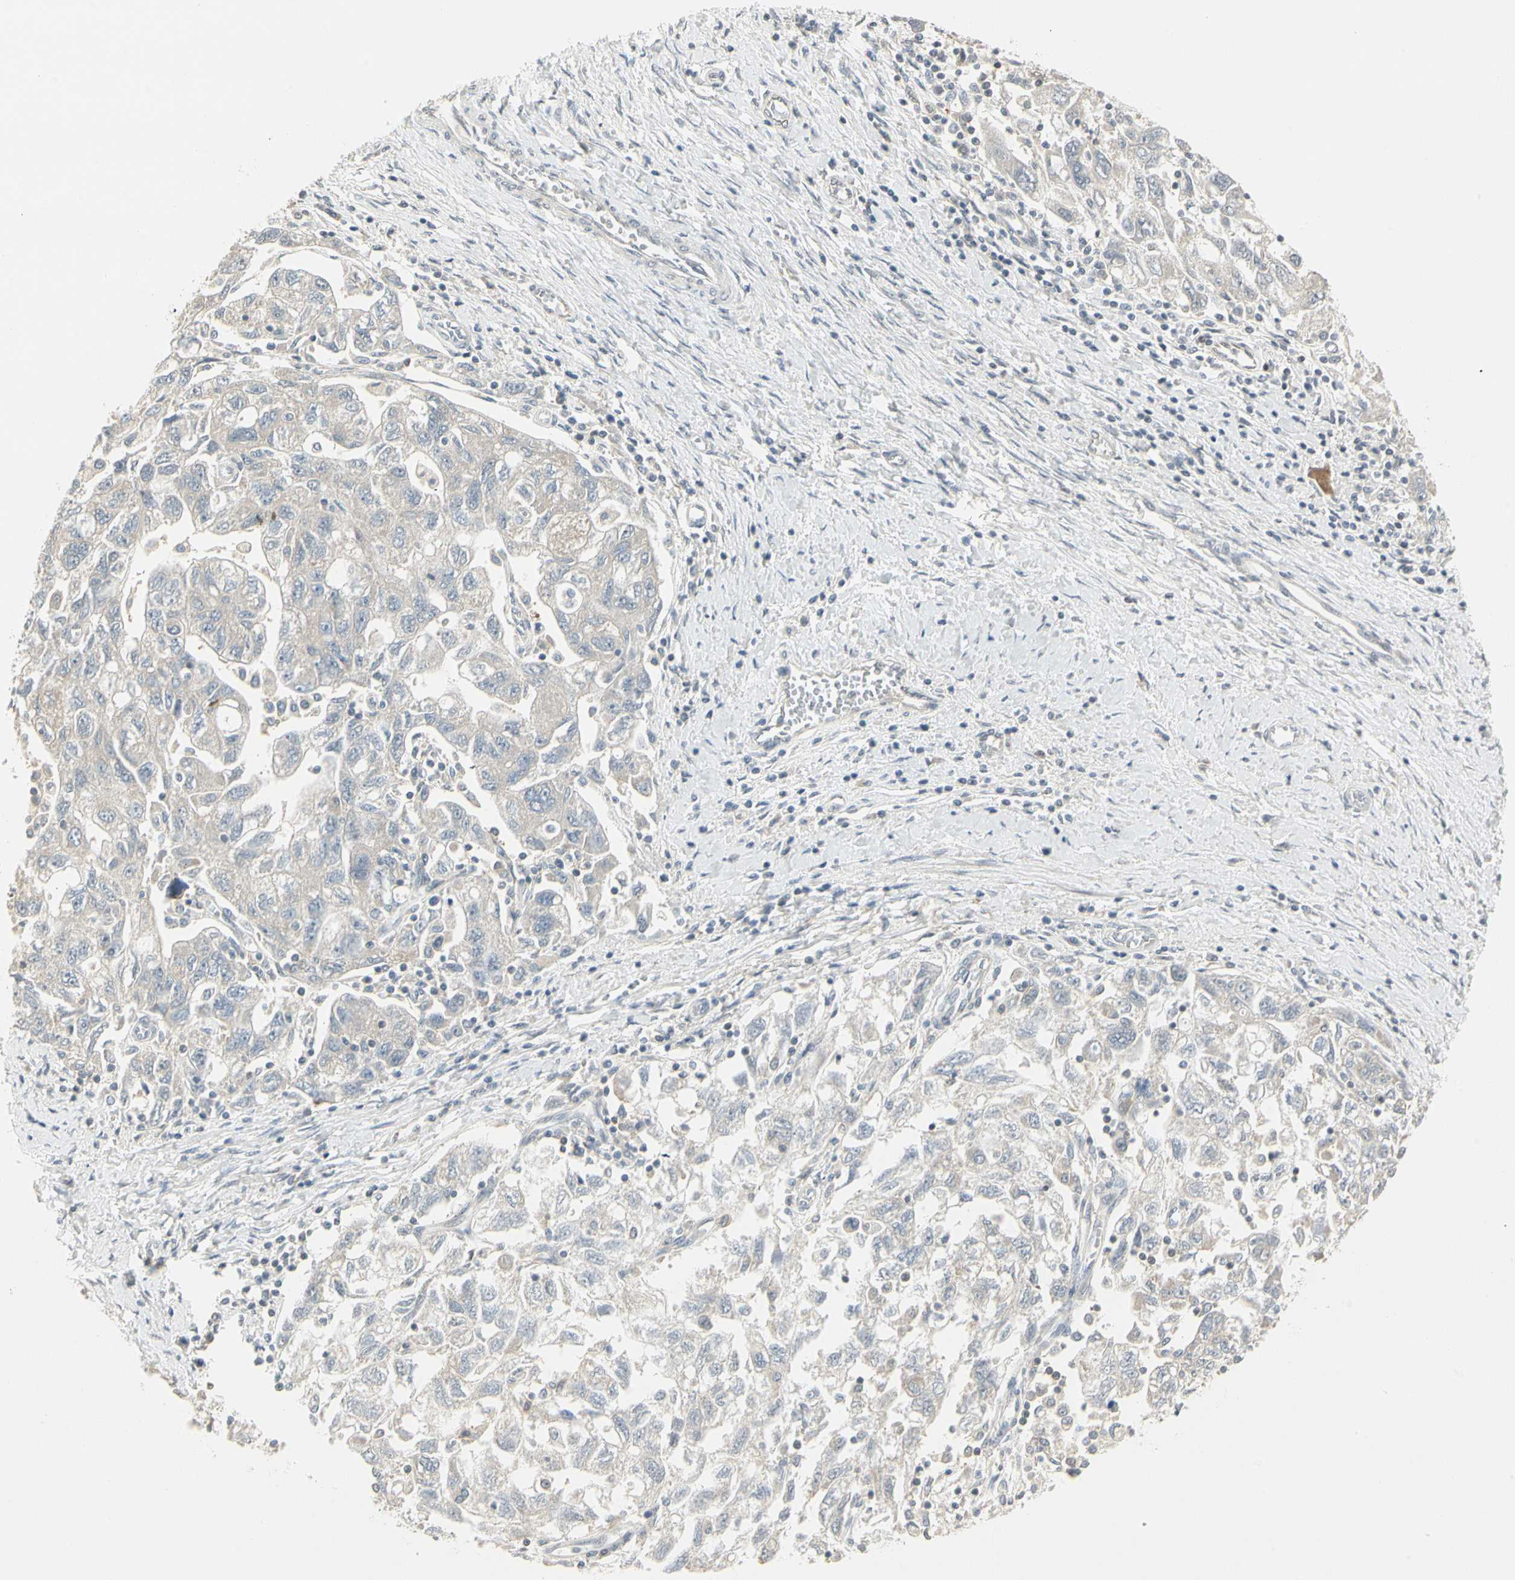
{"staining": {"intensity": "weak", "quantity": "25%-75%", "location": "cytoplasmic/membranous"}, "tissue": "ovarian cancer", "cell_type": "Tumor cells", "image_type": "cancer", "snomed": [{"axis": "morphology", "description": "Carcinoma, NOS"}, {"axis": "morphology", "description": "Cystadenocarcinoma, serous, NOS"}, {"axis": "topography", "description": "Ovary"}], "caption": "Human ovarian cancer stained with a brown dye shows weak cytoplasmic/membranous positive expression in about 25%-75% of tumor cells.", "gene": "ZFP36", "patient": {"sex": "female", "age": 69}}